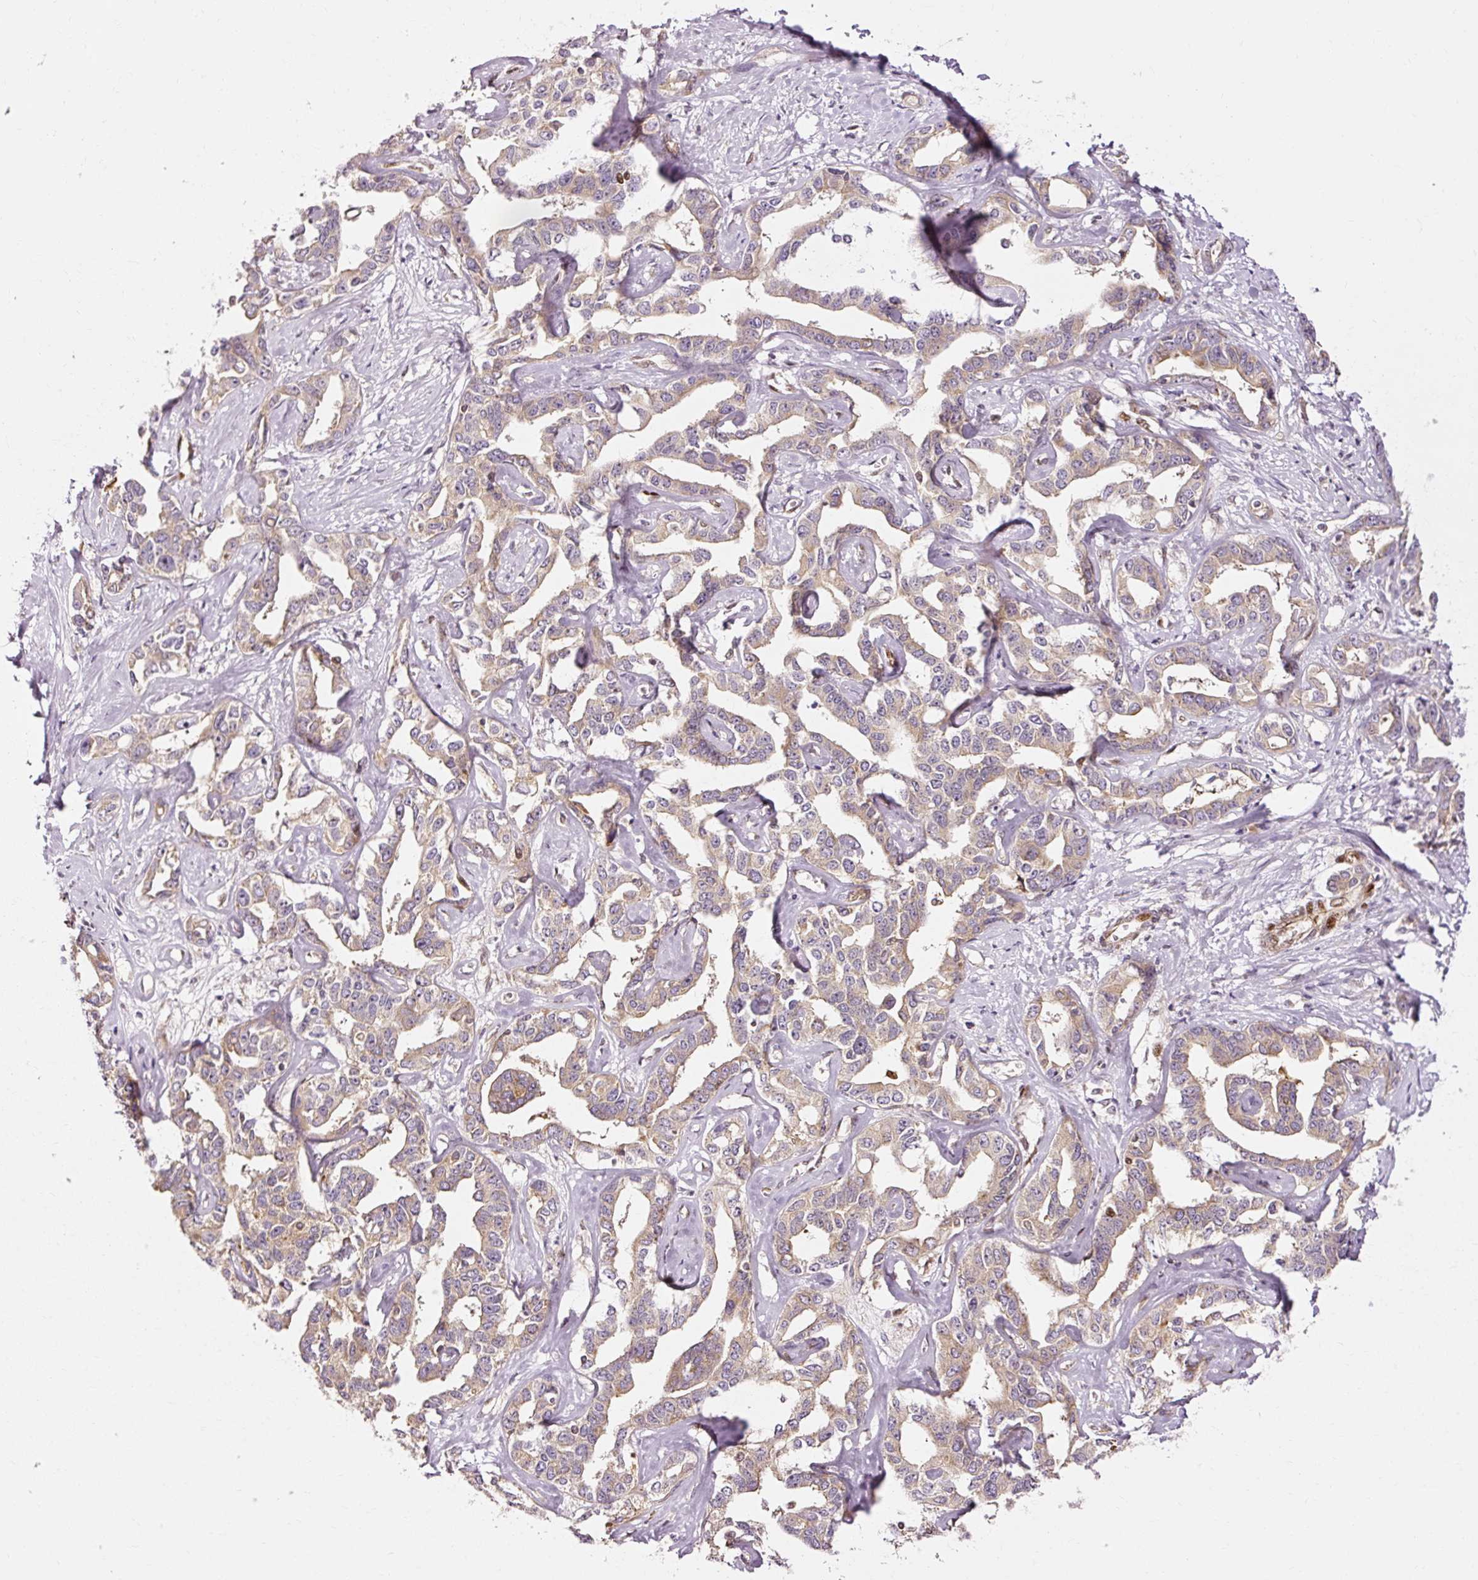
{"staining": {"intensity": "moderate", "quantity": "25%-75%", "location": "cytoplasmic/membranous"}, "tissue": "liver cancer", "cell_type": "Tumor cells", "image_type": "cancer", "snomed": [{"axis": "morphology", "description": "Cholangiocarcinoma"}, {"axis": "topography", "description": "Liver"}], "caption": "Immunohistochemical staining of human liver cancer exhibits medium levels of moderate cytoplasmic/membranous protein staining in approximately 25%-75% of tumor cells.", "gene": "NAPA", "patient": {"sex": "male", "age": 59}}